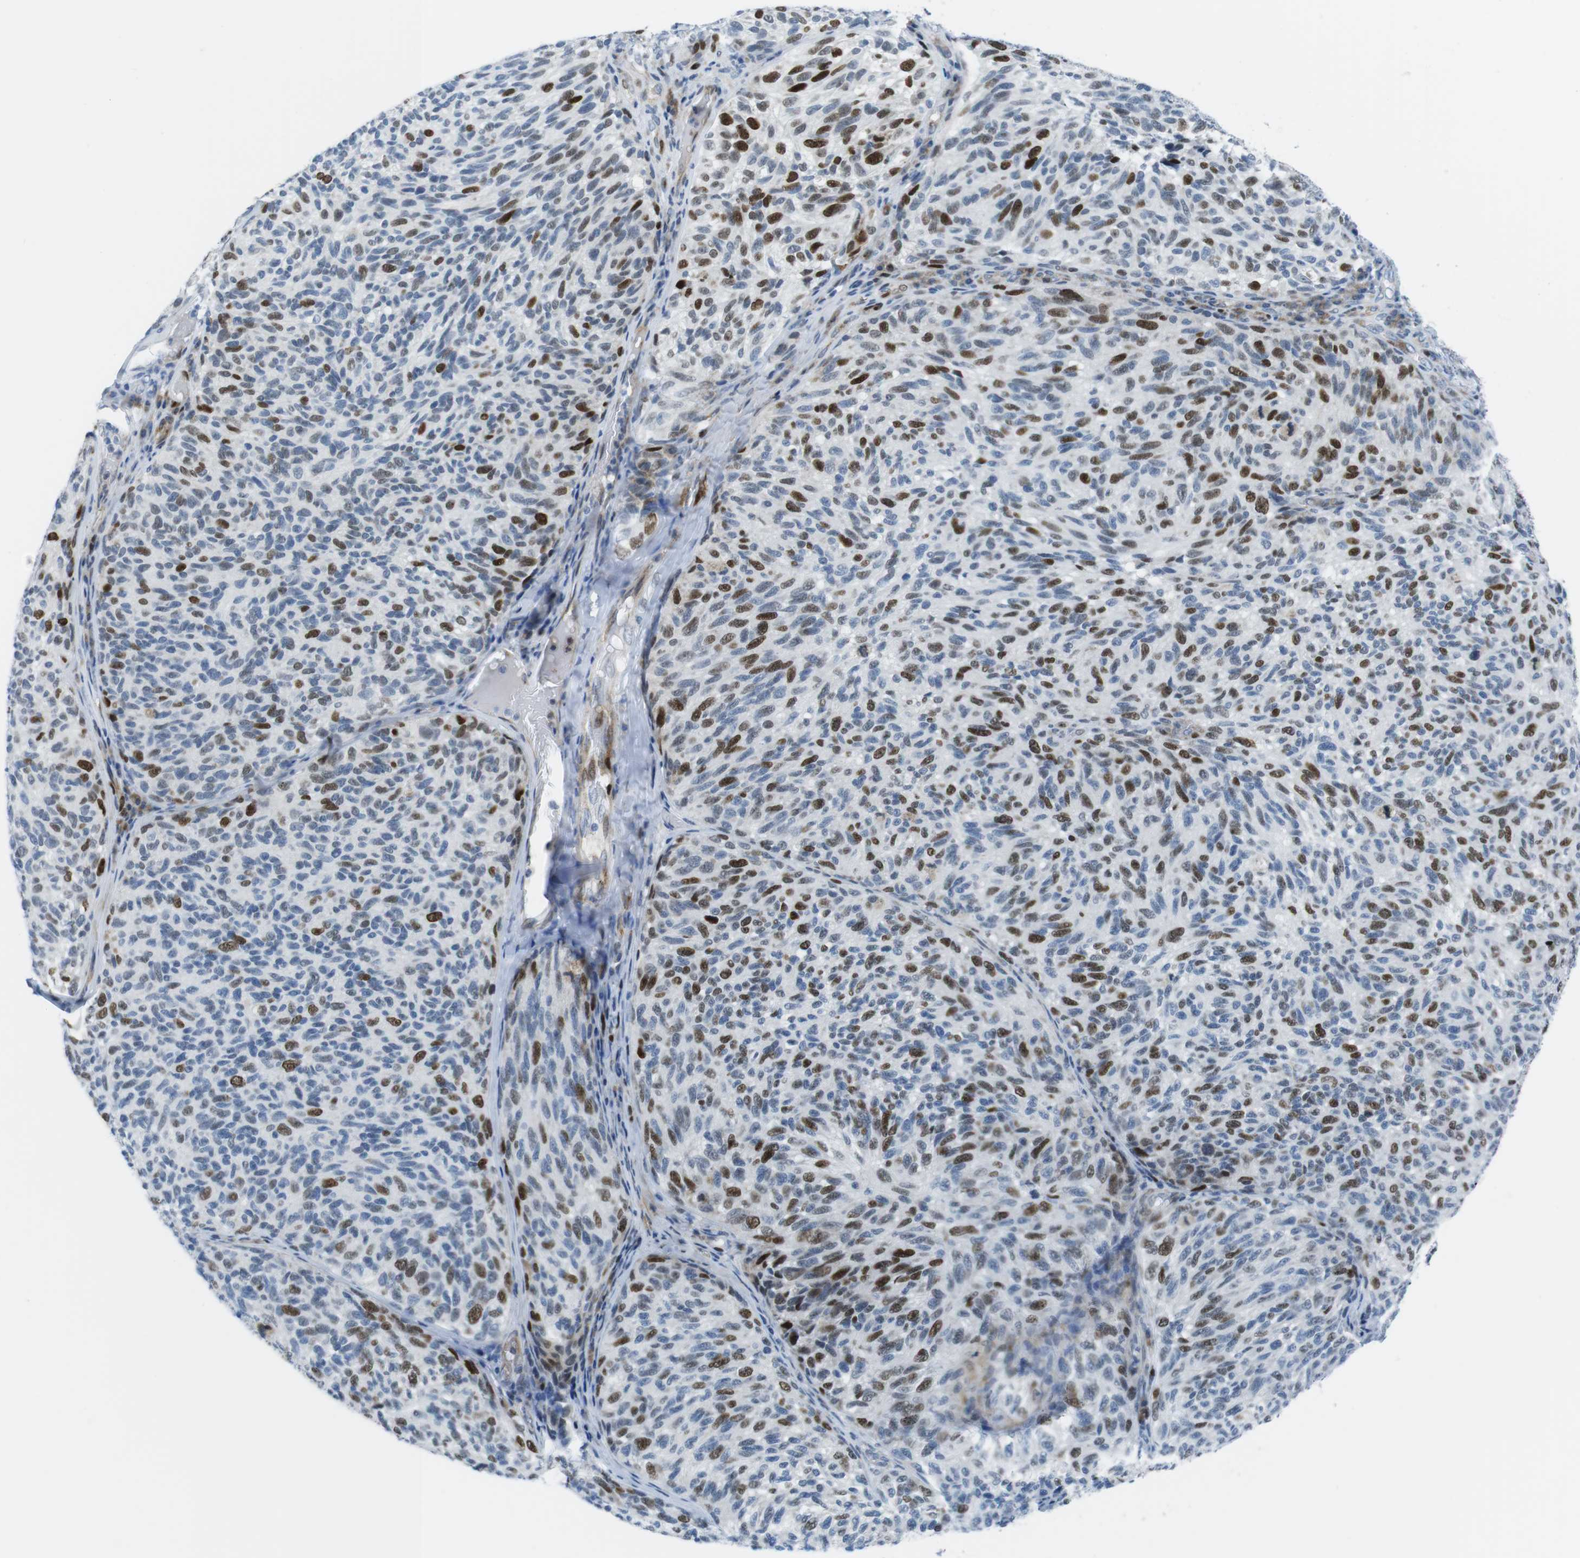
{"staining": {"intensity": "strong", "quantity": "25%-75%", "location": "nuclear"}, "tissue": "melanoma", "cell_type": "Tumor cells", "image_type": "cancer", "snomed": [{"axis": "morphology", "description": "Malignant melanoma, NOS"}, {"axis": "topography", "description": "Skin"}], "caption": "An image showing strong nuclear expression in approximately 25%-75% of tumor cells in malignant melanoma, as visualized by brown immunohistochemical staining.", "gene": "CHAF1A", "patient": {"sex": "female", "age": 73}}